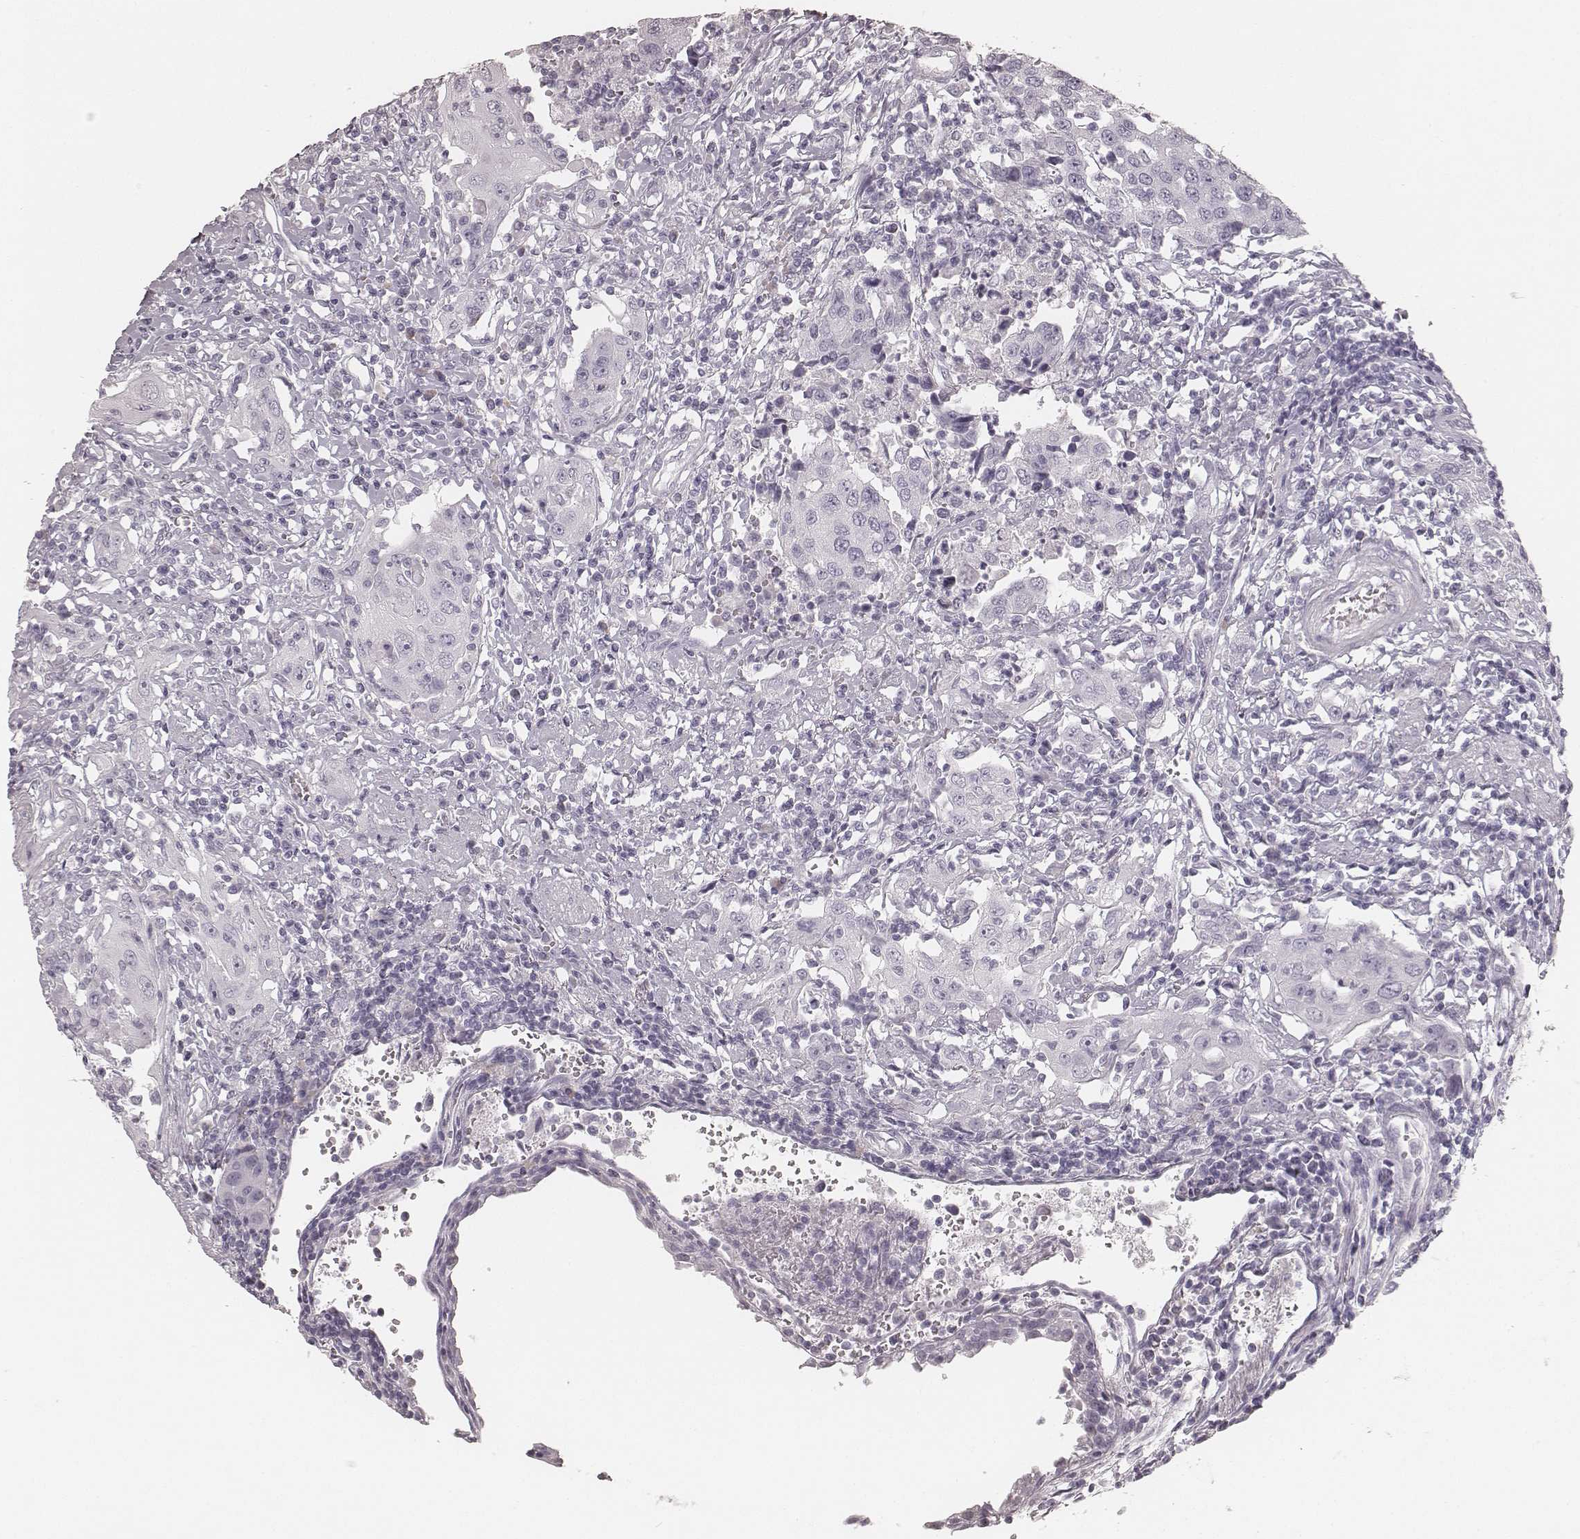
{"staining": {"intensity": "negative", "quantity": "none", "location": "none"}, "tissue": "urothelial cancer", "cell_type": "Tumor cells", "image_type": "cancer", "snomed": [{"axis": "morphology", "description": "Urothelial carcinoma, High grade"}, {"axis": "topography", "description": "Urinary bladder"}], "caption": "Immunohistochemistry (IHC) image of neoplastic tissue: high-grade urothelial carcinoma stained with DAB (3,3'-diaminobenzidine) demonstrates no significant protein positivity in tumor cells.", "gene": "KRT82", "patient": {"sex": "female", "age": 85}}